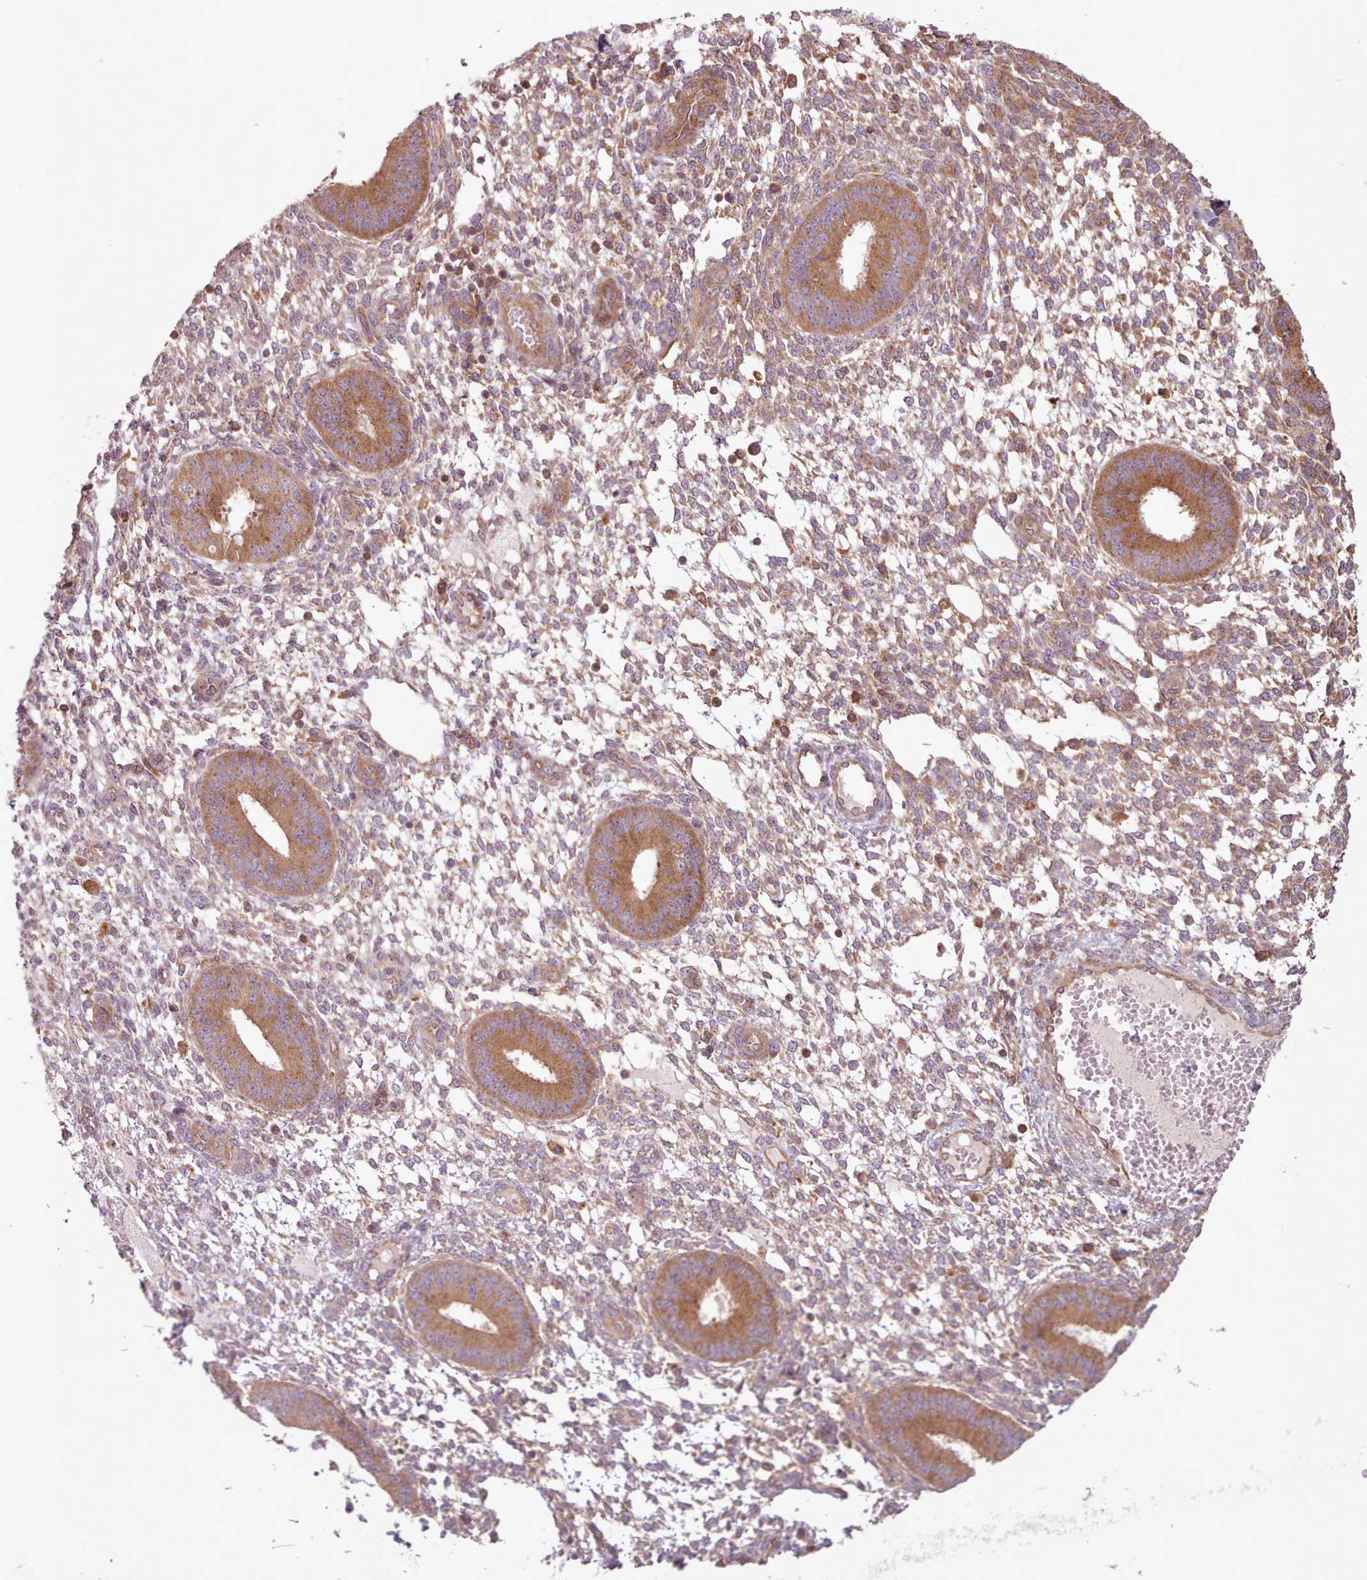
{"staining": {"intensity": "moderate", "quantity": ">75%", "location": "cytoplasmic/membranous"}, "tissue": "endometrium", "cell_type": "Cells in endometrial stroma", "image_type": "normal", "snomed": [{"axis": "morphology", "description": "Normal tissue, NOS"}, {"axis": "topography", "description": "Endometrium"}], "caption": "IHC staining of unremarkable endometrium, which displays medium levels of moderate cytoplasmic/membranous expression in about >75% of cells in endometrial stroma indicating moderate cytoplasmic/membranous protein staining. The staining was performed using DAB (brown) for protein detection and nuclei were counterstained in hematoxylin (blue).", "gene": "WASHC2A", "patient": {"sex": "female", "age": 49}}